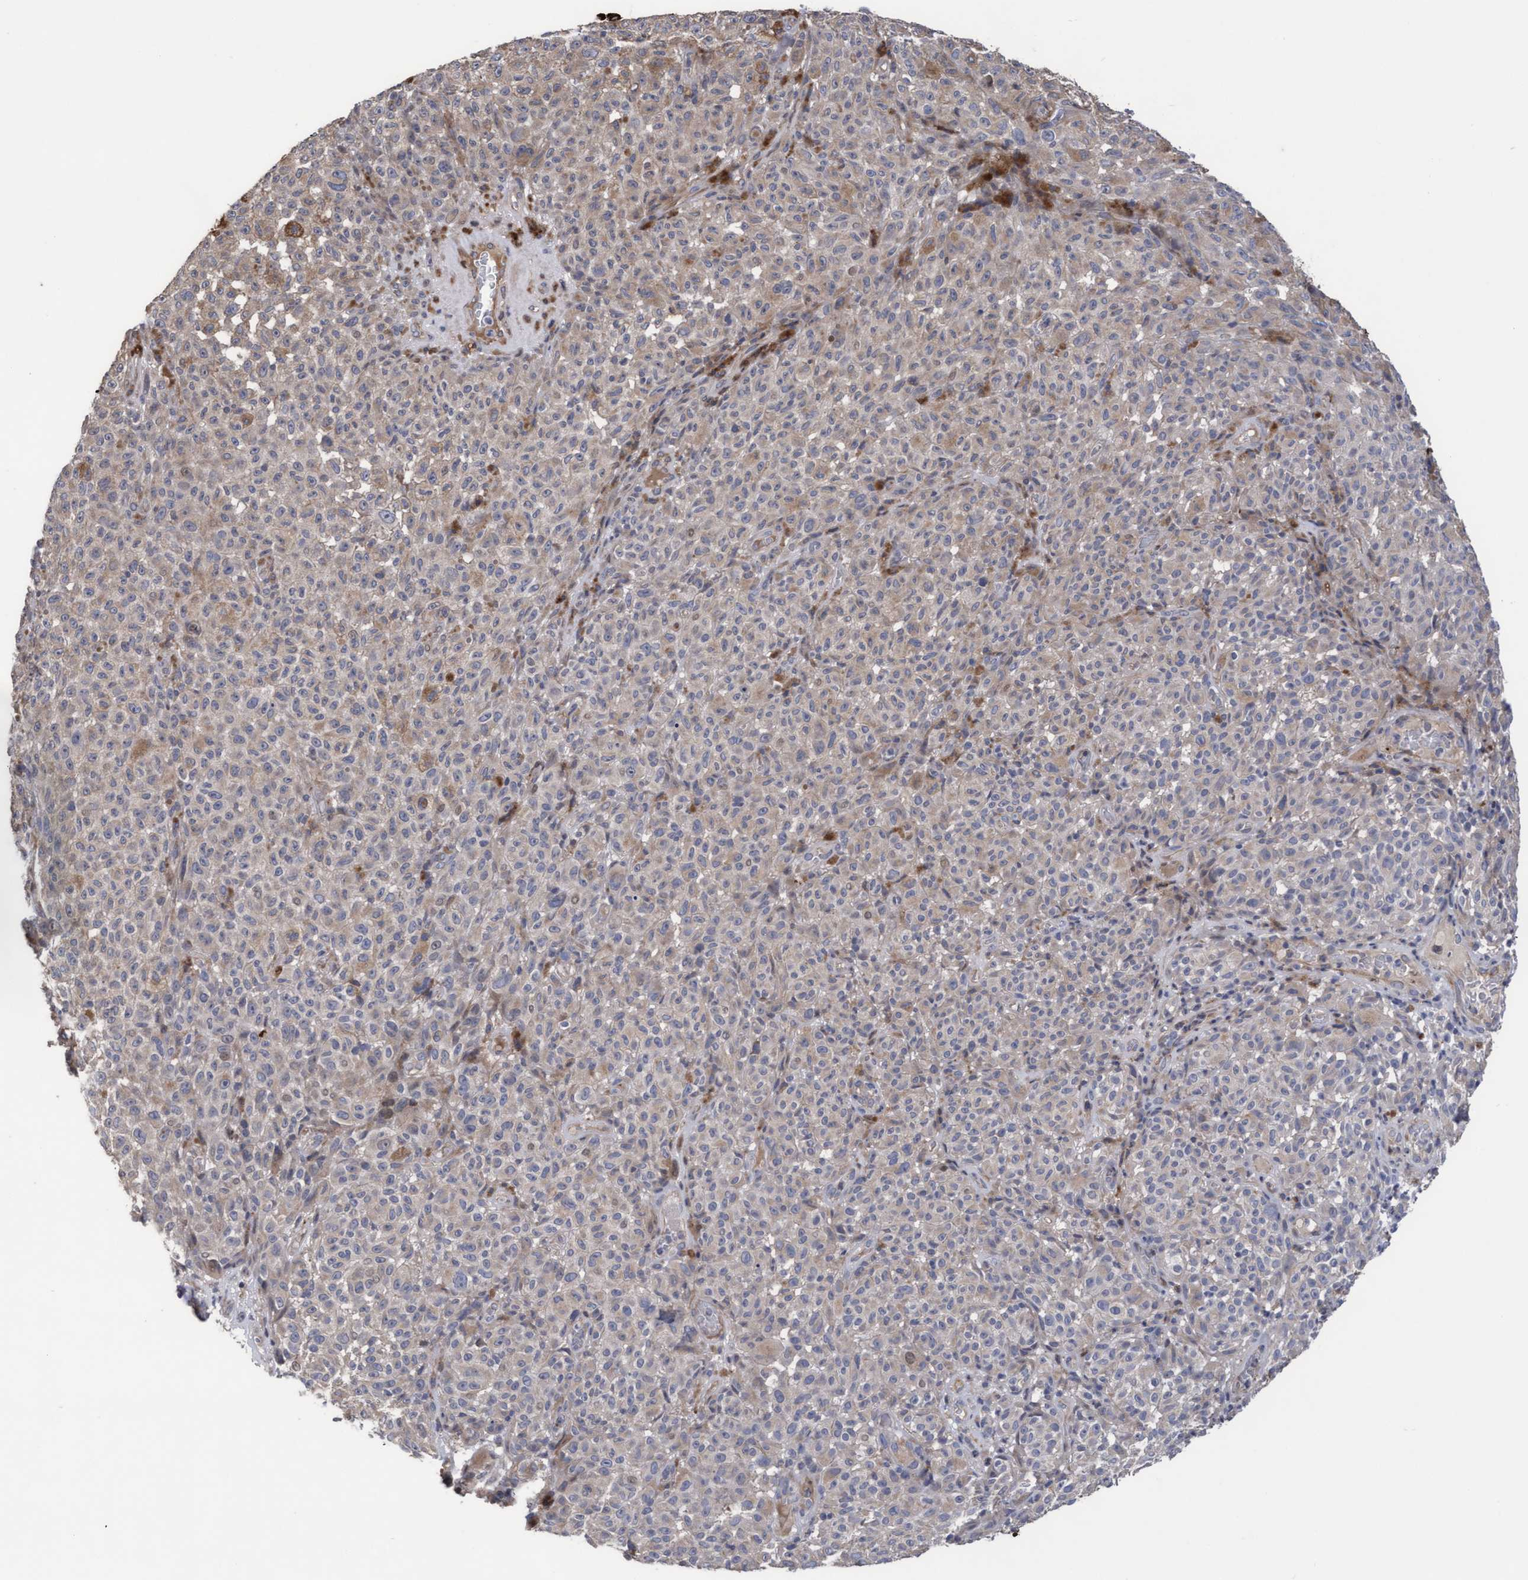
{"staining": {"intensity": "weak", "quantity": "<25%", "location": "cytoplasmic/membranous"}, "tissue": "melanoma", "cell_type": "Tumor cells", "image_type": "cancer", "snomed": [{"axis": "morphology", "description": "Malignant melanoma, NOS"}, {"axis": "topography", "description": "Skin"}], "caption": "DAB (3,3'-diaminobenzidine) immunohistochemical staining of human malignant melanoma demonstrates no significant expression in tumor cells. The staining is performed using DAB brown chromogen with nuclei counter-stained in using hematoxylin.", "gene": "KRT24", "patient": {"sex": "female", "age": 82}}